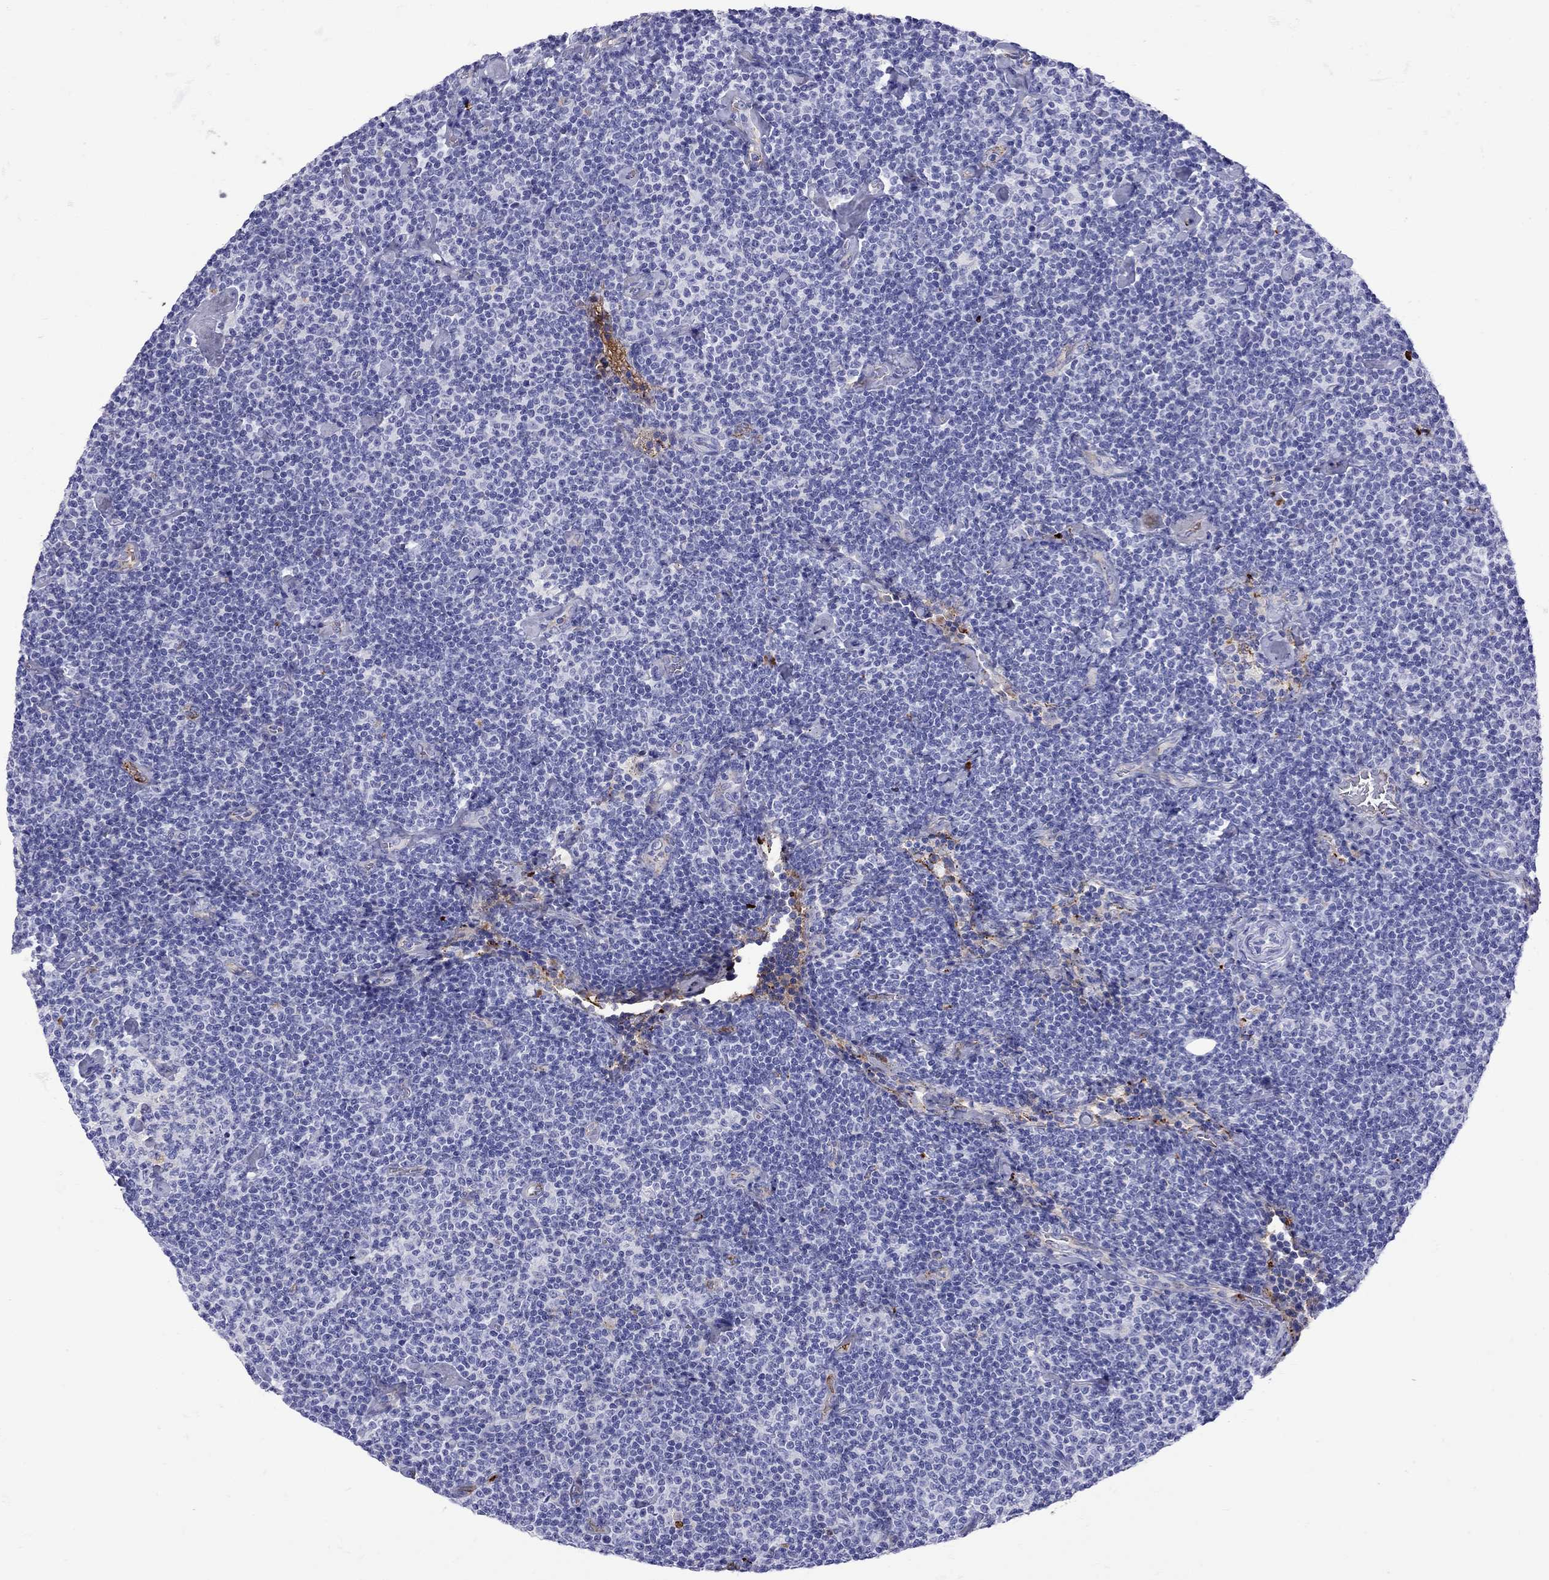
{"staining": {"intensity": "negative", "quantity": "none", "location": "none"}, "tissue": "lymphoma", "cell_type": "Tumor cells", "image_type": "cancer", "snomed": [{"axis": "morphology", "description": "Malignant lymphoma, non-Hodgkin's type, Low grade"}, {"axis": "topography", "description": "Lymph node"}], "caption": "Protein analysis of lymphoma reveals no significant expression in tumor cells.", "gene": "SERPINA3", "patient": {"sex": "male", "age": 81}}